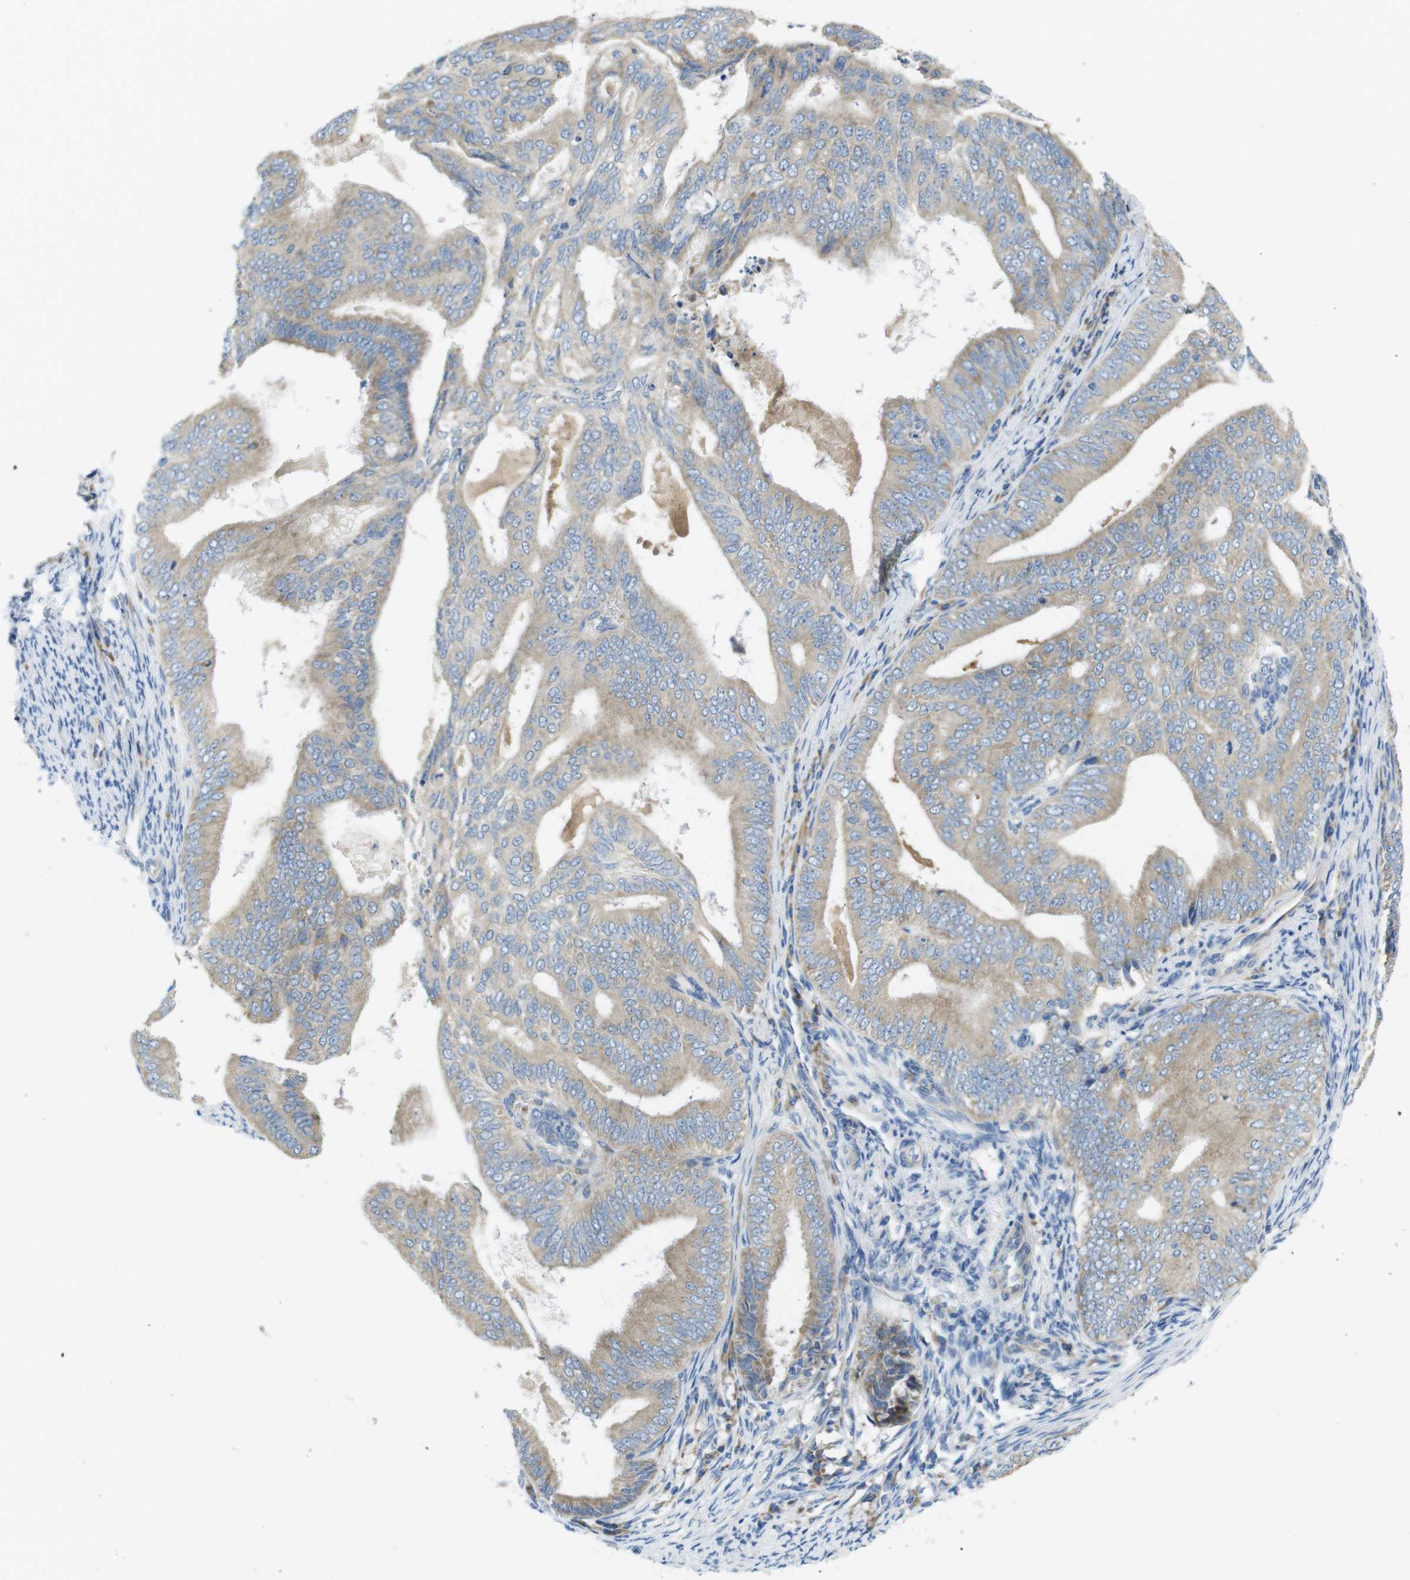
{"staining": {"intensity": "weak", "quantity": ">75%", "location": "cytoplasmic/membranous"}, "tissue": "endometrial cancer", "cell_type": "Tumor cells", "image_type": "cancer", "snomed": [{"axis": "morphology", "description": "Adenocarcinoma, NOS"}, {"axis": "topography", "description": "Endometrium"}], "caption": "Immunohistochemistry micrograph of human endometrial adenocarcinoma stained for a protein (brown), which exhibits low levels of weak cytoplasmic/membranous staining in about >75% of tumor cells.", "gene": "TMEM234", "patient": {"sex": "female", "age": 58}}